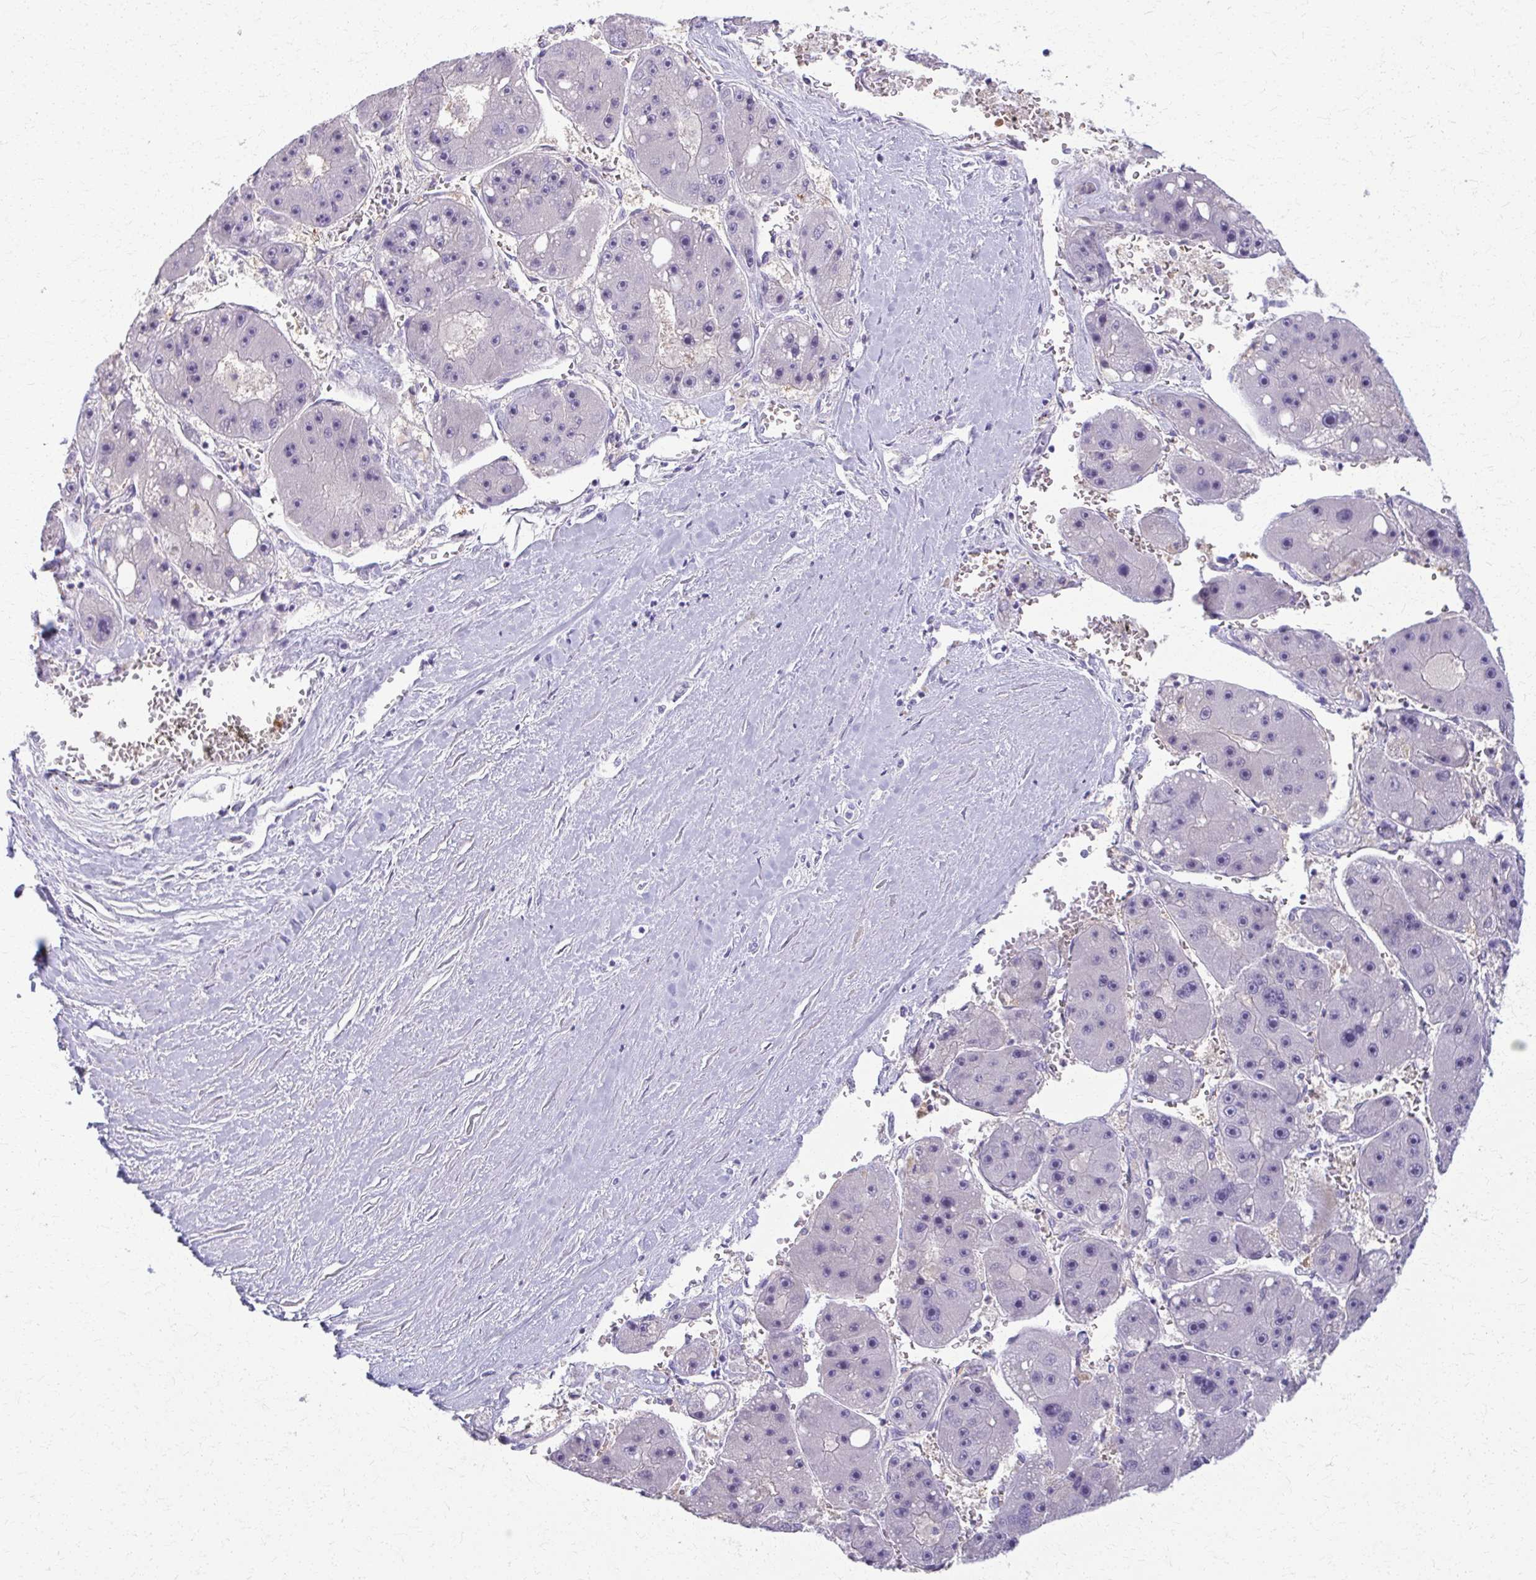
{"staining": {"intensity": "negative", "quantity": "none", "location": "none"}, "tissue": "liver cancer", "cell_type": "Tumor cells", "image_type": "cancer", "snomed": [{"axis": "morphology", "description": "Carcinoma, Hepatocellular, NOS"}, {"axis": "topography", "description": "Liver"}], "caption": "An immunohistochemistry image of hepatocellular carcinoma (liver) is shown. There is no staining in tumor cells of hepatocellular carcinoma (liver).", "gene": "OR4M1", "patient": {"sex": "female", "age": 61}}